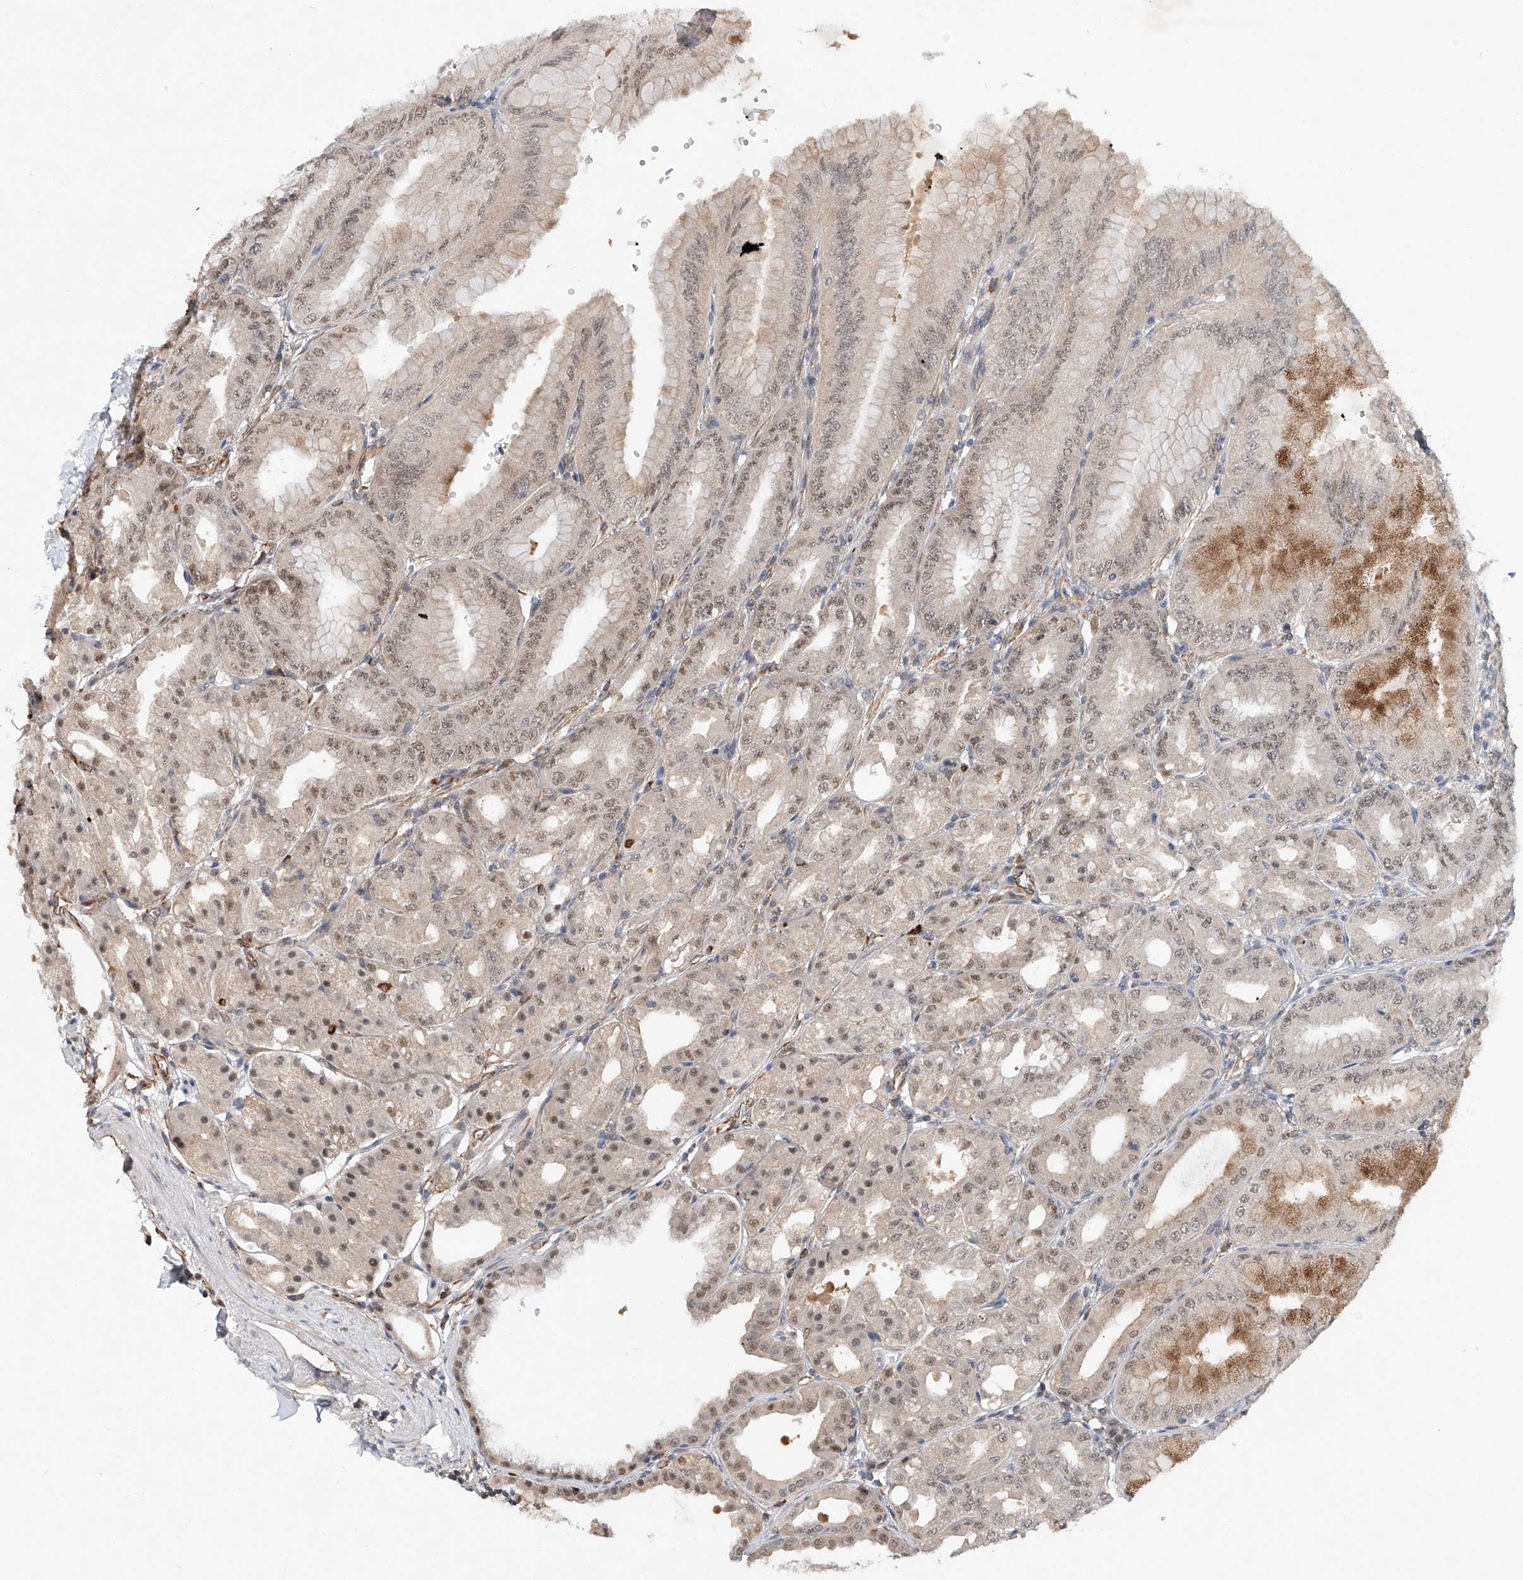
{"staining": {"intensity": "moderate", "quantity": "25%-75%", "location": "cytoplasmic/membranous,nuclear"}, "tissue": "stomach", "cell_type": "Glandular cells", "image_type": "normal", "snomed": [{"axis": "morphology", "description": "Normal tissue, NOS"}, {"axis": "topography", "description": "Stomach, lower"}], "caption": "IHC histopathology image of normal stomach: stomach stained using IHC reveals medium levels of moderate protein expression localized specifically in the cytoplasmic/membranous,nuclear of glandular cells, appearing as a cytoplasmic/membranous,nuclear brown color.", "gene": "AMD1", "patient": {"sex": "male", "age": 71}}